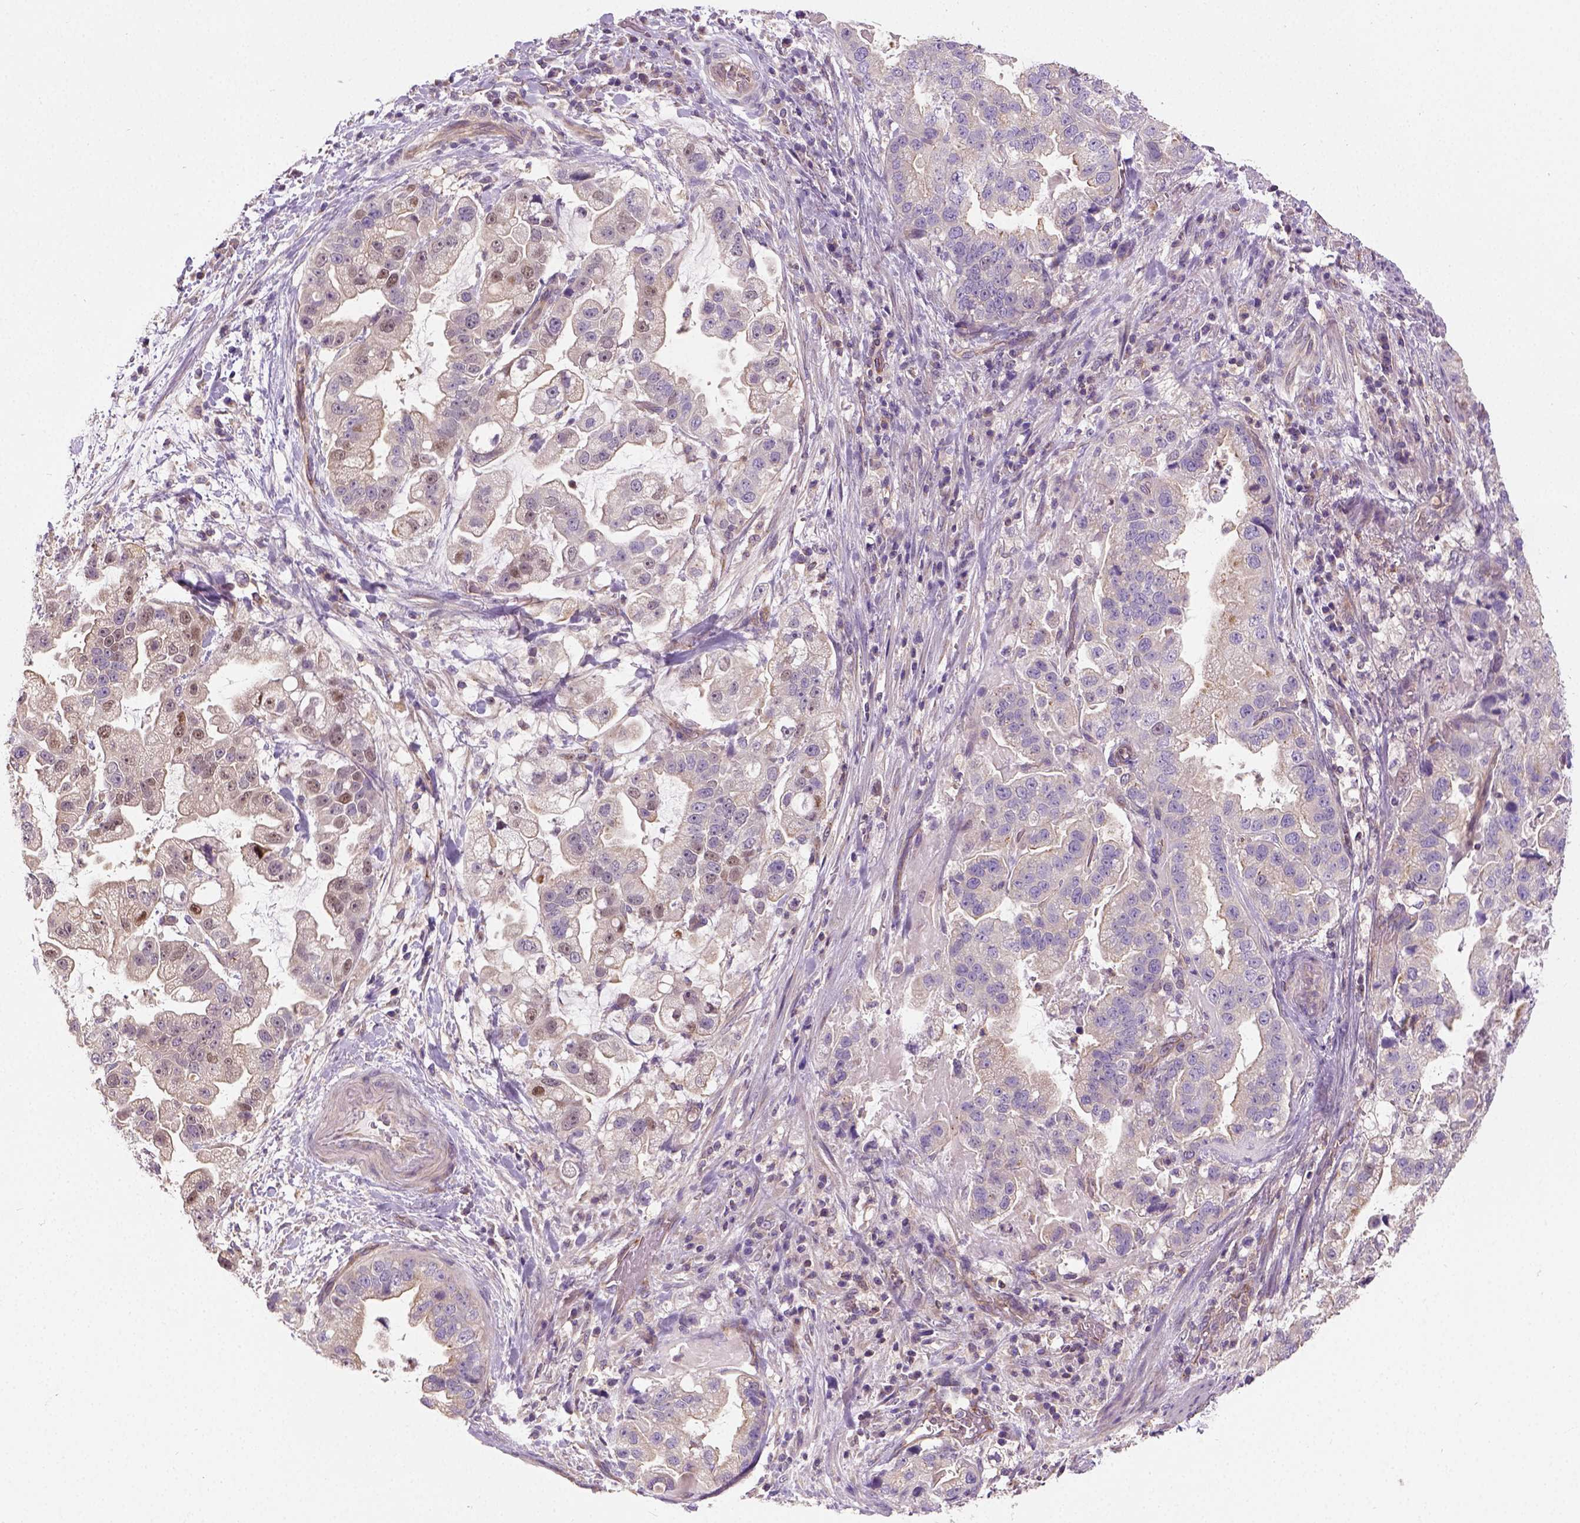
{"staining": {"intensity": "moderate", "quantity": "<25%", "location": "cytoplasmic/membranous,nuclear"}, "tissue": "stomach cancer", "cell_type": "Tumor cells", "image_type": "cancer", "snomed": [{"axis": "morphology", "description": "Adenocarcinoma, NOS"}, {"axis": "topography", "description": "Stomach"}], "caption": "Protein expression by IHC exhibits moderate cytoplasmic/membranous and nuclear expression in approximately <25% of tumor cells in stomach cancer (adenocarcinoma).", "gene": "CRACR2A", "patient": {"sex": "male", "age": 59}}